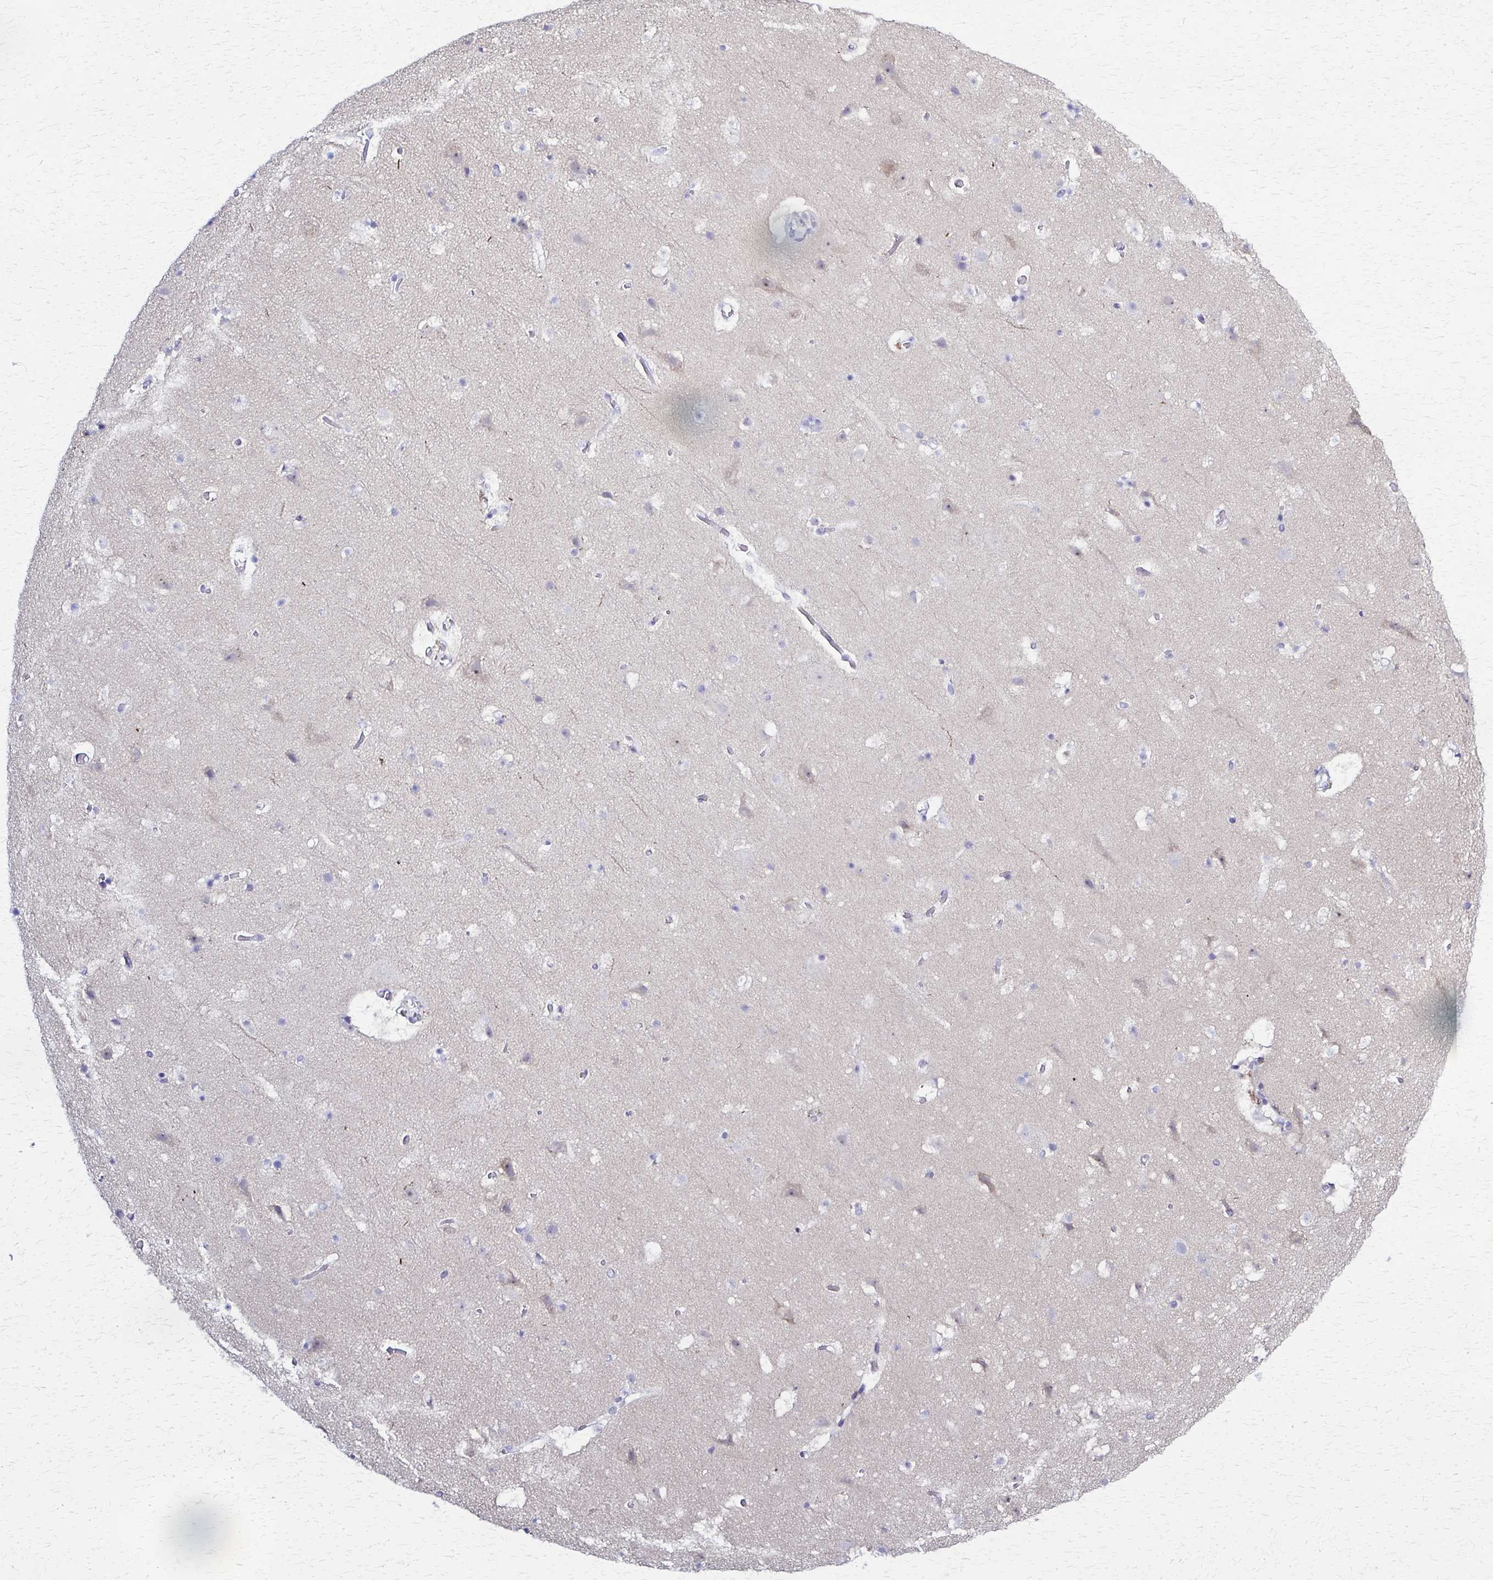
{"staining": {"intensity": "negative", "quantity": "none", "location": "none"}, "tissue": "cerebral cortex", "cell_type": "Endothelial cells", "image_type": "normal", "snomed": [{"axis": "morphology", "description": "Normal tissue, NOS"}, {"axis": "topography", "description": "Cerebral cortex"}], "caption": "This is an IHC photomicrograph of unremarkable cerebral cortex. There is no expression in endothelial cells.", "gene": "RHOBTB2", "patient": {"sex": "female", "age": 42}}